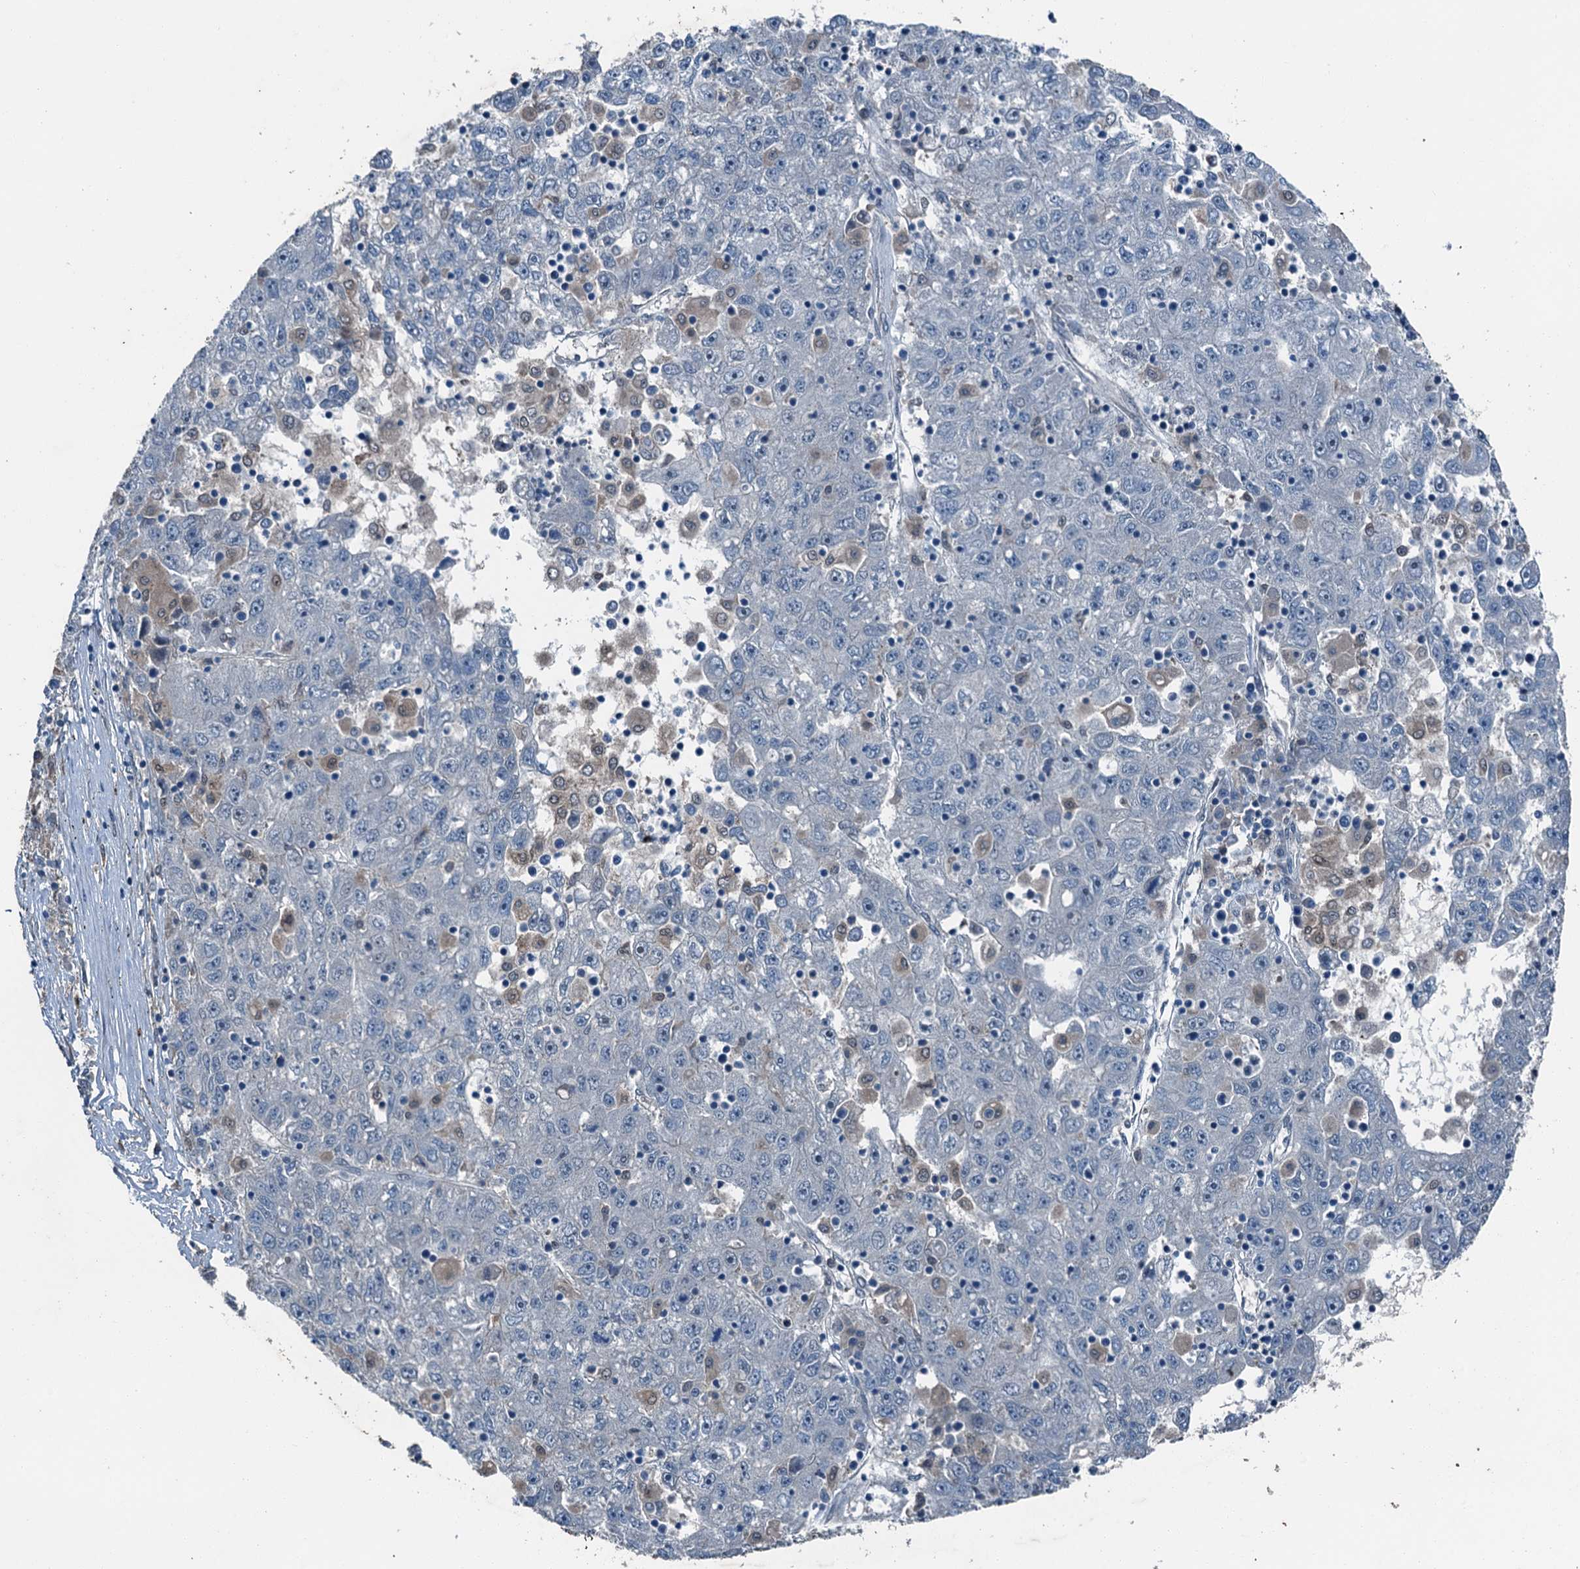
{"staining": {"intensity": "negative", "quantity": "none", "location": "none"}, "tissue": "liver cancer", "cell_type": "Tumor cells", "image_type": "cancer", "snomed": [{"axis": "morphology", "description": "Carcinoma, Hepatocellular, NOS"}, {"axis": "topography", "description": "Liver"}], "caption": "Immunohistochemical staining of human liver cancer reveals no significant positivity in tumor cells.", "gene": "RNH1", "patient": {"sex": "male", "age": 49}}